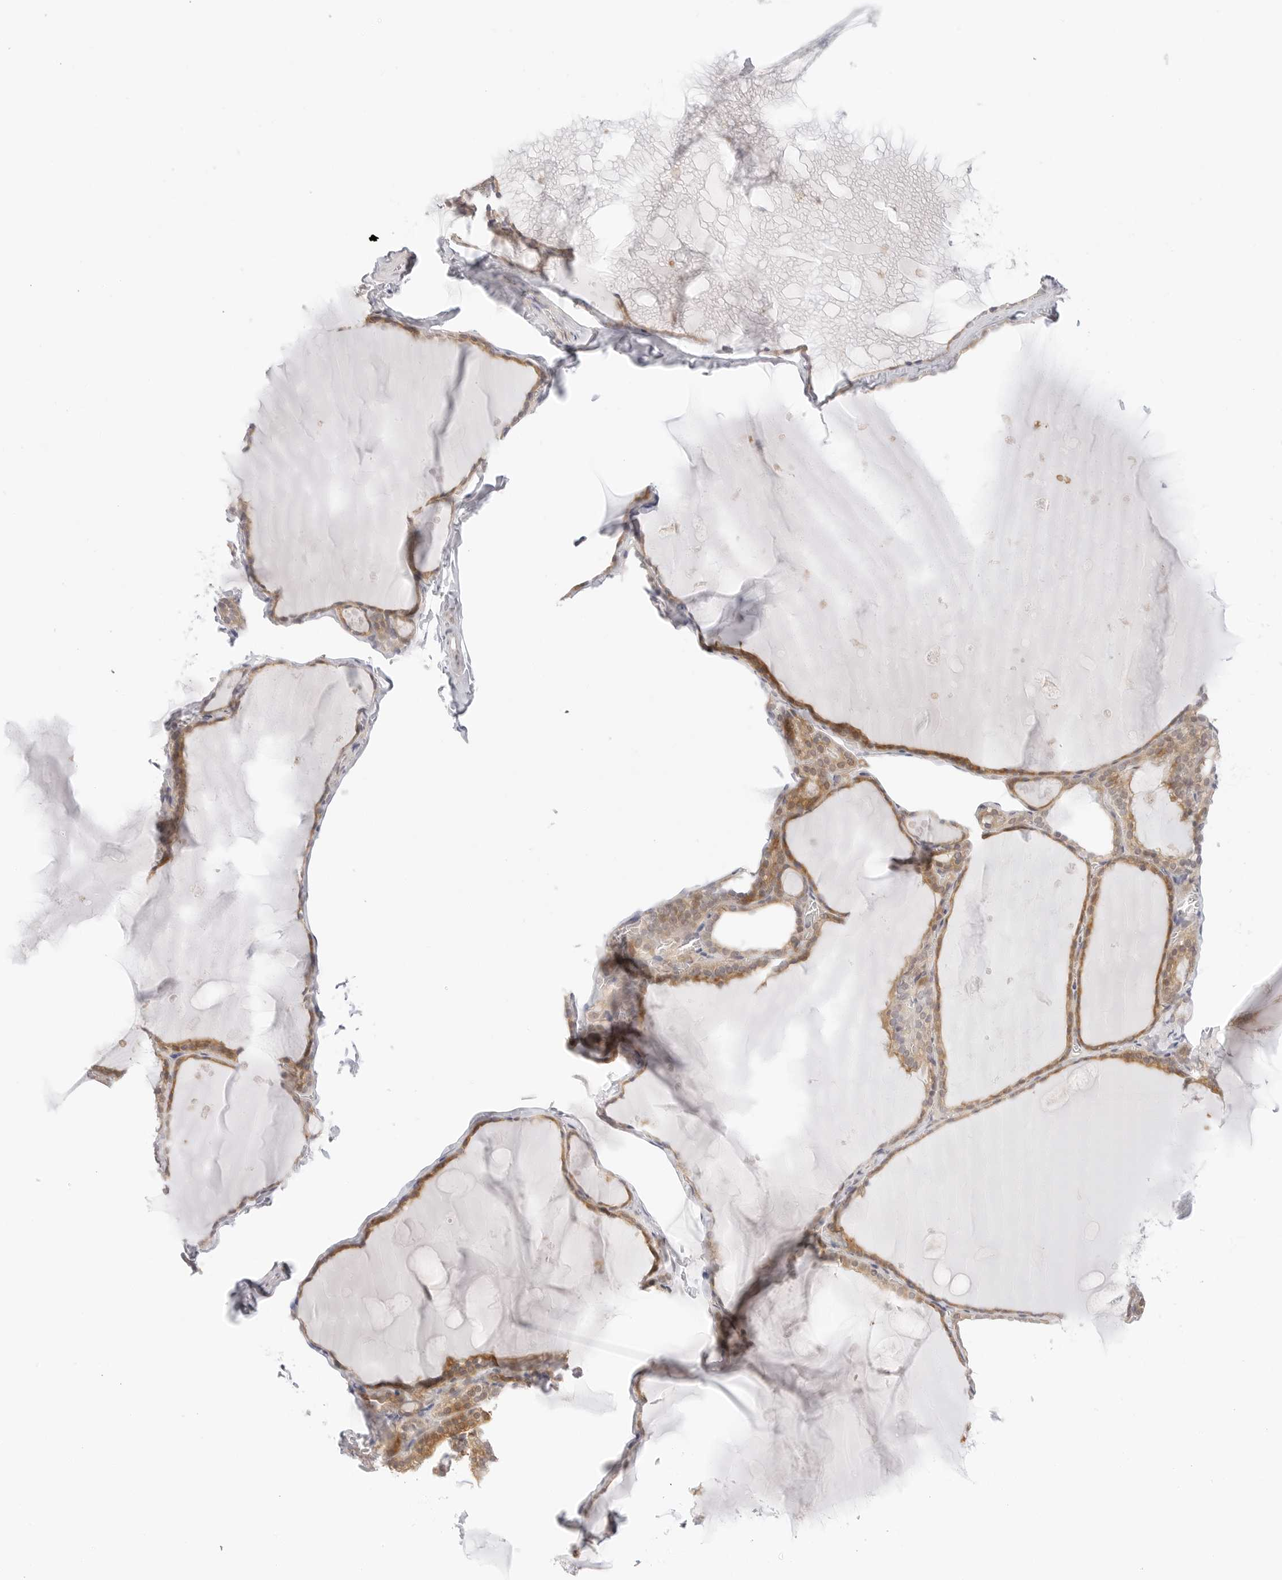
{"staining": {"intensity": "moderate", "quantity": ">75%", "location": "cytoplasmic/membranous"}, "tissue": "thyroid gland", "cell_type": "Glandular cells", "image_type": "normal", "snomed": [{"axis": "morphology", "description": "Normal tissue, NOS"}, {"axis": "topography", "description": "Thyroid gland"}], "caption": "Unremarkable thyroid gland reveals moderate cytoplasmic/membranous staining in about >75% of glandular cells.", "gene": "TCP1", "patient": {"sex": "male", "age": 56}}